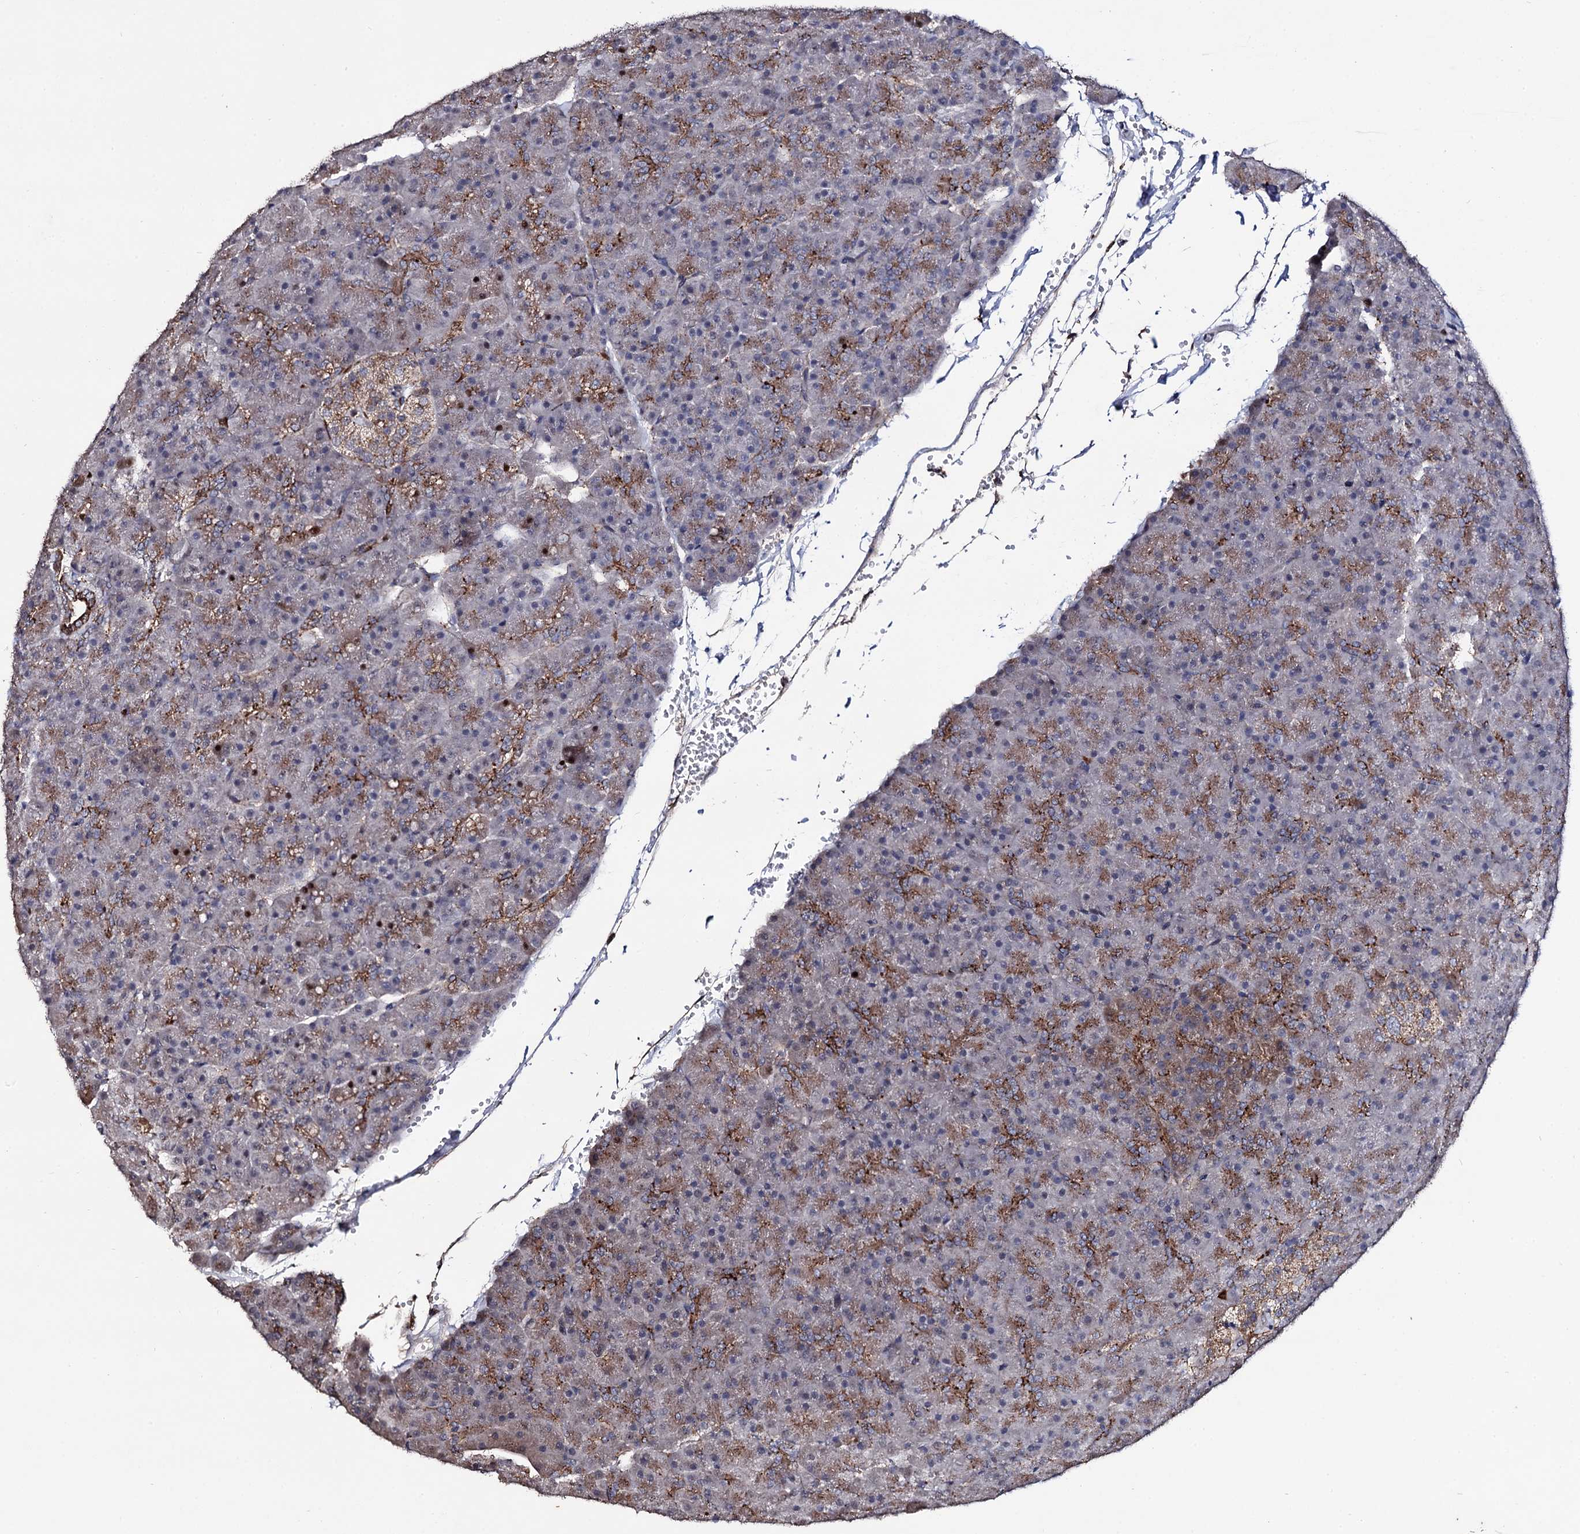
{"staining": {"intensity": "strong", "quantity": "25%-75%", "location": "cytoplasmic/membranous,nuclear"}, "tissue": "pancreas", "cell_type": "Exocrine glandular cells", "image_type": "normal", "snomed": [{"axis": "morphology", "description": "Normal tissue, NOS"}, {"axis": "topography", "description": "Pancreas"}], "caption": "Strong cytoplasmic/membranous,nuclear expression is identified in about 25%-75% of exocrine glandular cells in normal pancreas. (Brightfield microscopy of DAB IHC at high magnification).", "gene": "MICAL2", "patient": {"sex": "male", "age": 36}}